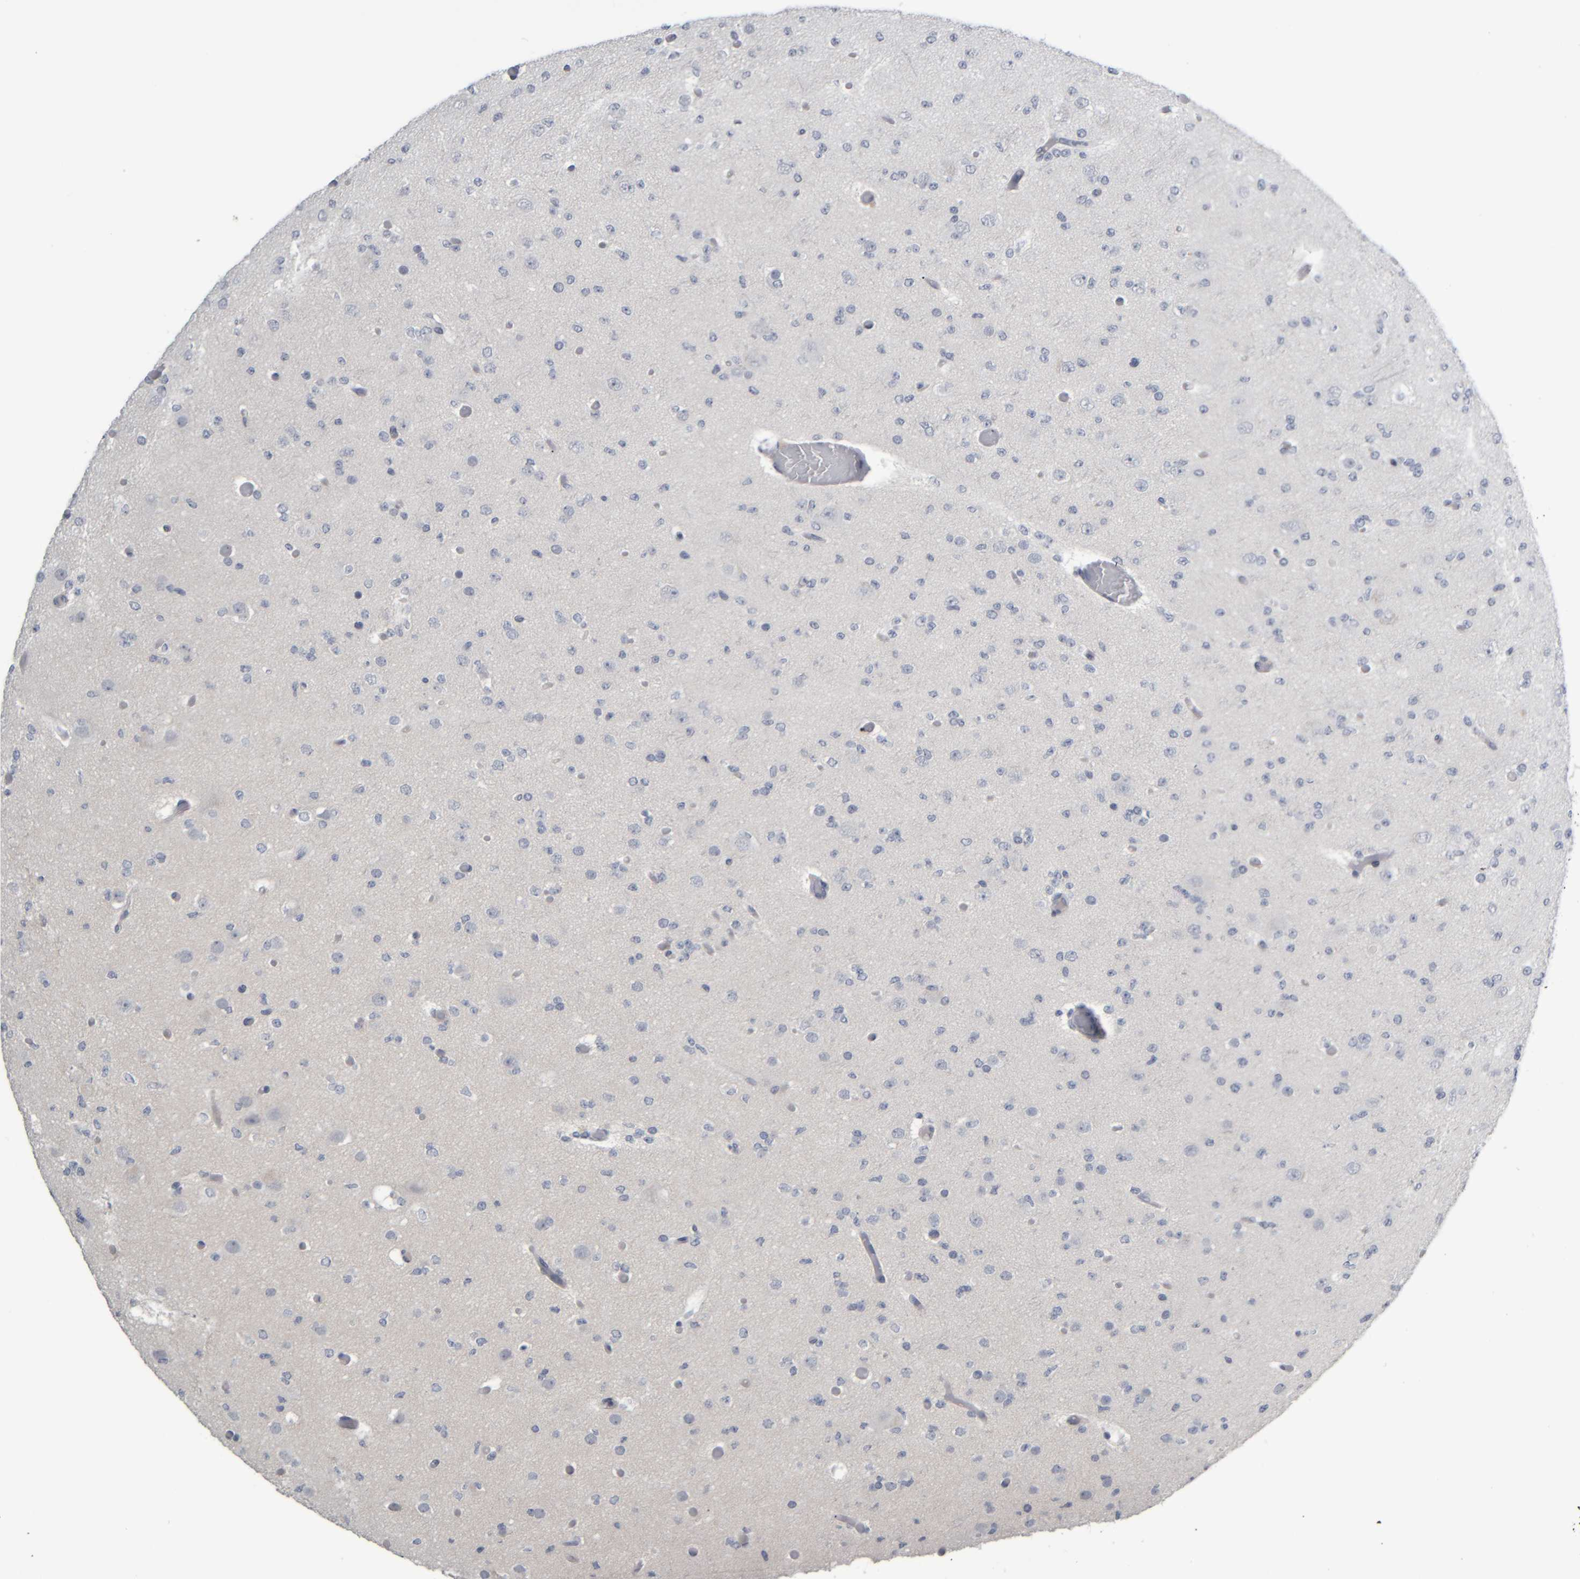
{"staining": {"intensity": "negative", "quantity": "none", "location": "none"}, "tissue": "glioma", "cell_type": "Tumor cells", "image_type": "cancer", "snomed": [{"axis": "morphology", "description": "Glioma, malignant, Low grade"}, {"axis": "topography", "description": "Brain"}], "caption": "Image shows no protein positivity in tumor cells of low-grade glioma (malignant) tissue. Nuclei are stained in blue.", "gene": "COL14A1", "patient": {"sex": "female", "age": 22}}